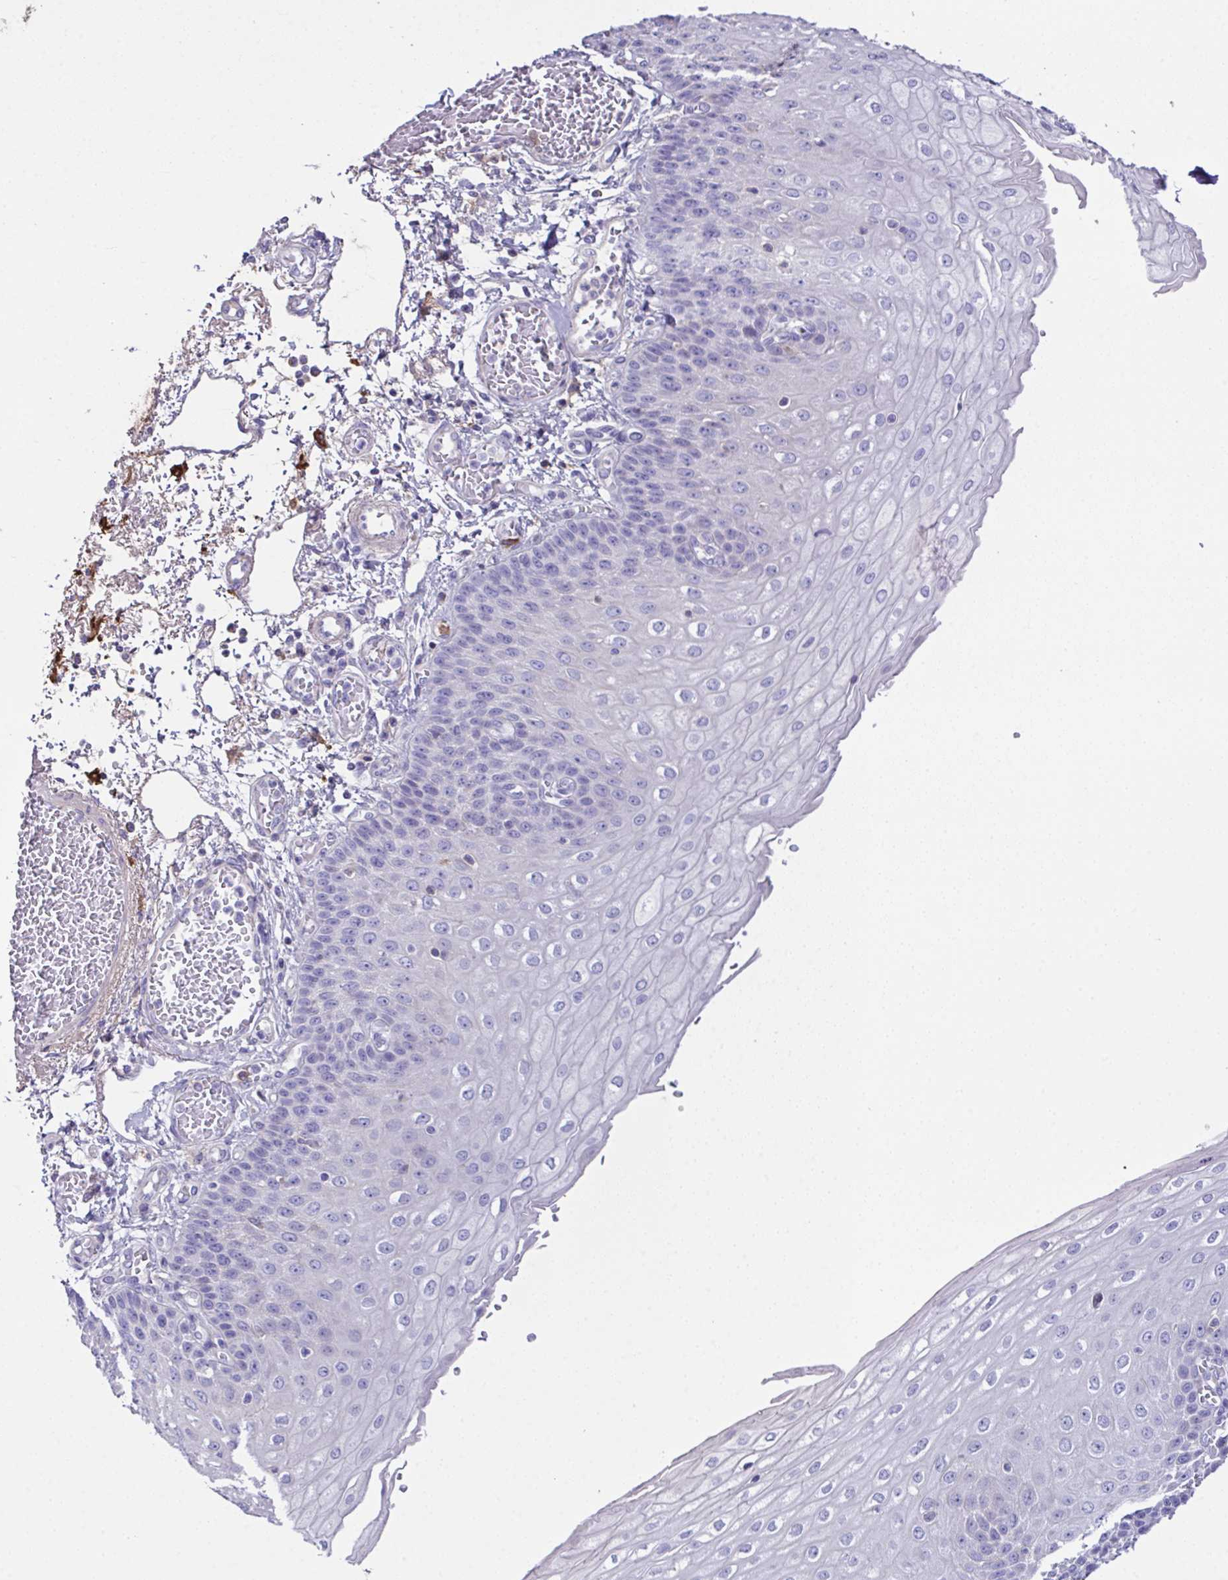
{"staining": {"intensity": "negative", "quantity": "none", "location": "none"}, "tissue": "esophagus", "cell_type": "Squamous epithelial cells", "image_type": "normal", "snomed": [{"axis": "morphology", "description": "Normal tissue, NOS"}, {"axis": "morphology", "description": "Adenocarcinoma, NOS"}, {"axis": "topography", "description": "Esophagus"}], "caption": "This is a histopathology image of immunohistochemistry (IHC) staining of benign esophagus, which shows no expression in squamous epithelial cells. Brightfield microscopy of immunohistochemistry stained with DAB (3,3'-diaminobenzidine) (brown) and hematoxylin (blue), captured at high magnification.", "gene": "MARCO", "patient": {"sex": "male", "age": 81}}